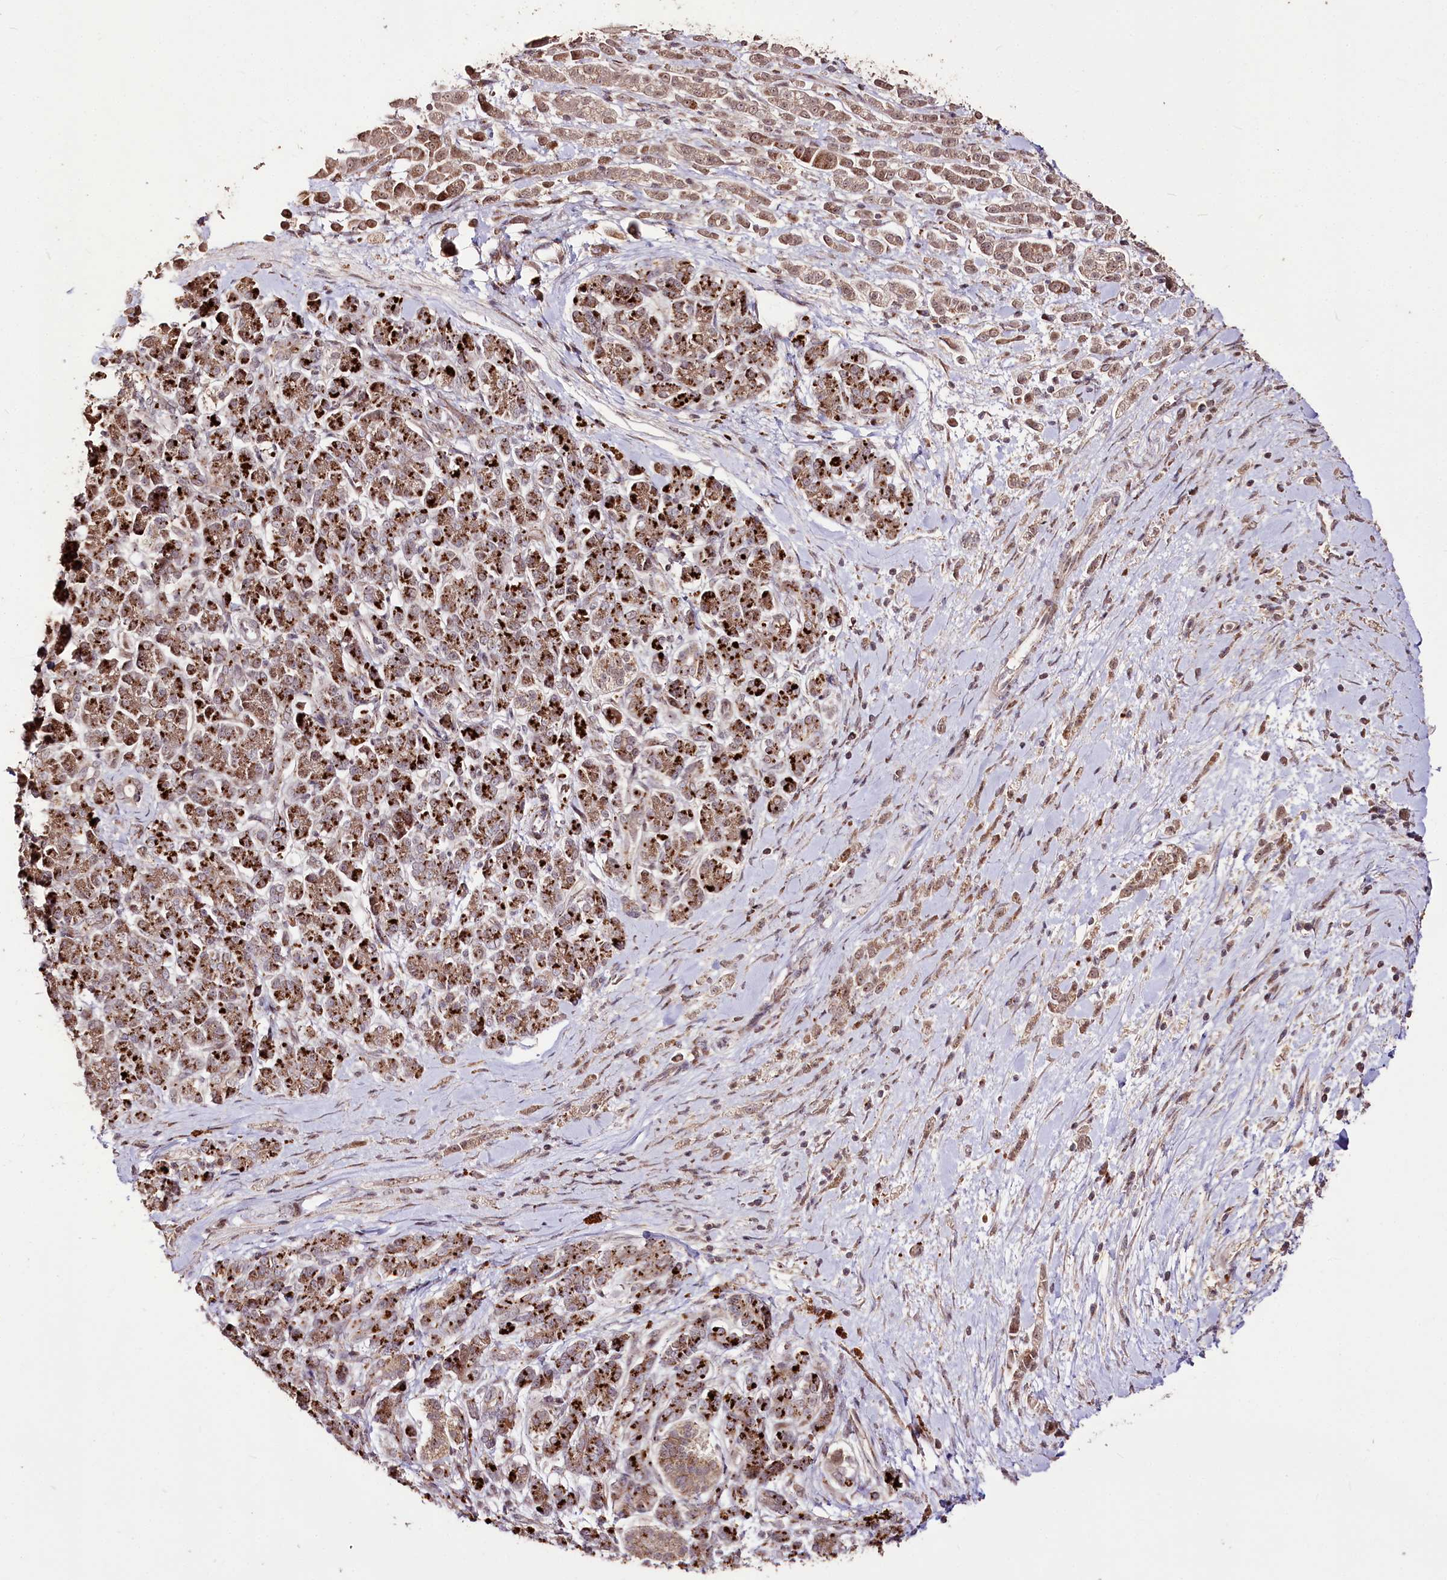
{"staining": {"intensity": "moderate", "quantity": ">75%", "location": "cytoplasmic/membranous"}, "tissue": "pancreatic cancer", "cell_type": "Tumor cells", "image_type": "cancer", "snomed": [{"axis": "morphology", "description": "Normal tissue, NOS"}, {"axis": "morphology", "description": "Adenocarcinoma, NOS"}, {"axis": "topography", "description": "Pancreas"}], "caption": "IHC (DAB) staining of pancreatic adenocarcinoma exhibits moderate cytoplasmic/membranous protein positivity in about >75% of tumor cells.", "gene": "CARD19", "patient": {"sex": "female", "age": 64}}